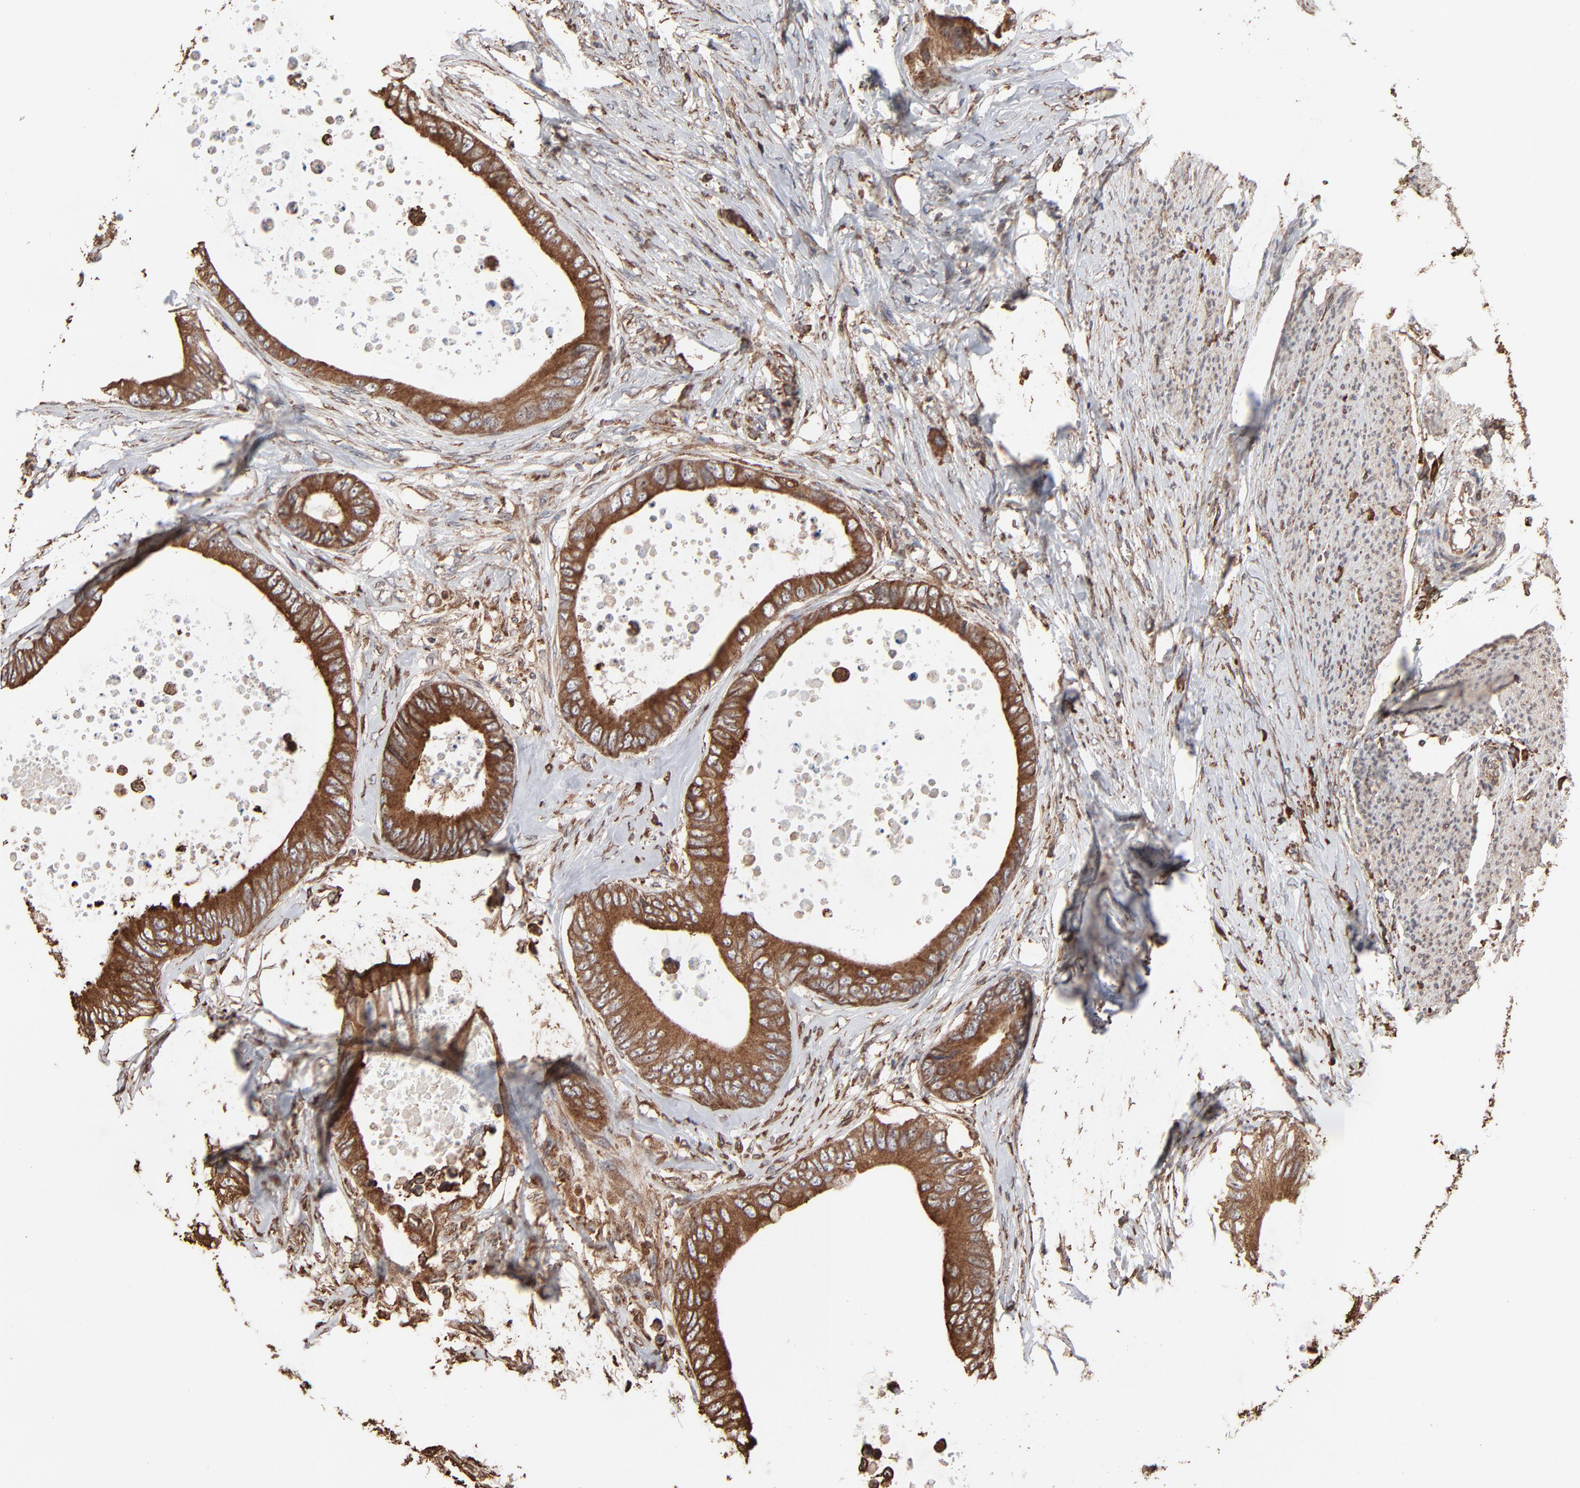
{"staining": {"intensity": "moderate", "quantity": ">75%", "location": "cytoplasmic/membranous"}, "tissue": "colorectal cancer", "cell_type": "Tumor cells", "image_type": "cancer", "snomed": [{"axis": "morphology", "description": "Normal tissue, NOS"}, {"axis": "morphology", "description": "Adenocarcinoma, NOS"}, {"axis": "topography", "description": "Rectum"}, {"axis": "topography", "description": "Peripheral nerve tissue"}], "caption": "Tumor cells show moderate cytoplasmic/membranous positivity in about >75% of cells in colorectal cancer (adenocarcinoma).", "gene": "PDIA3", "patient": {"sex": "female", "age": 77}}